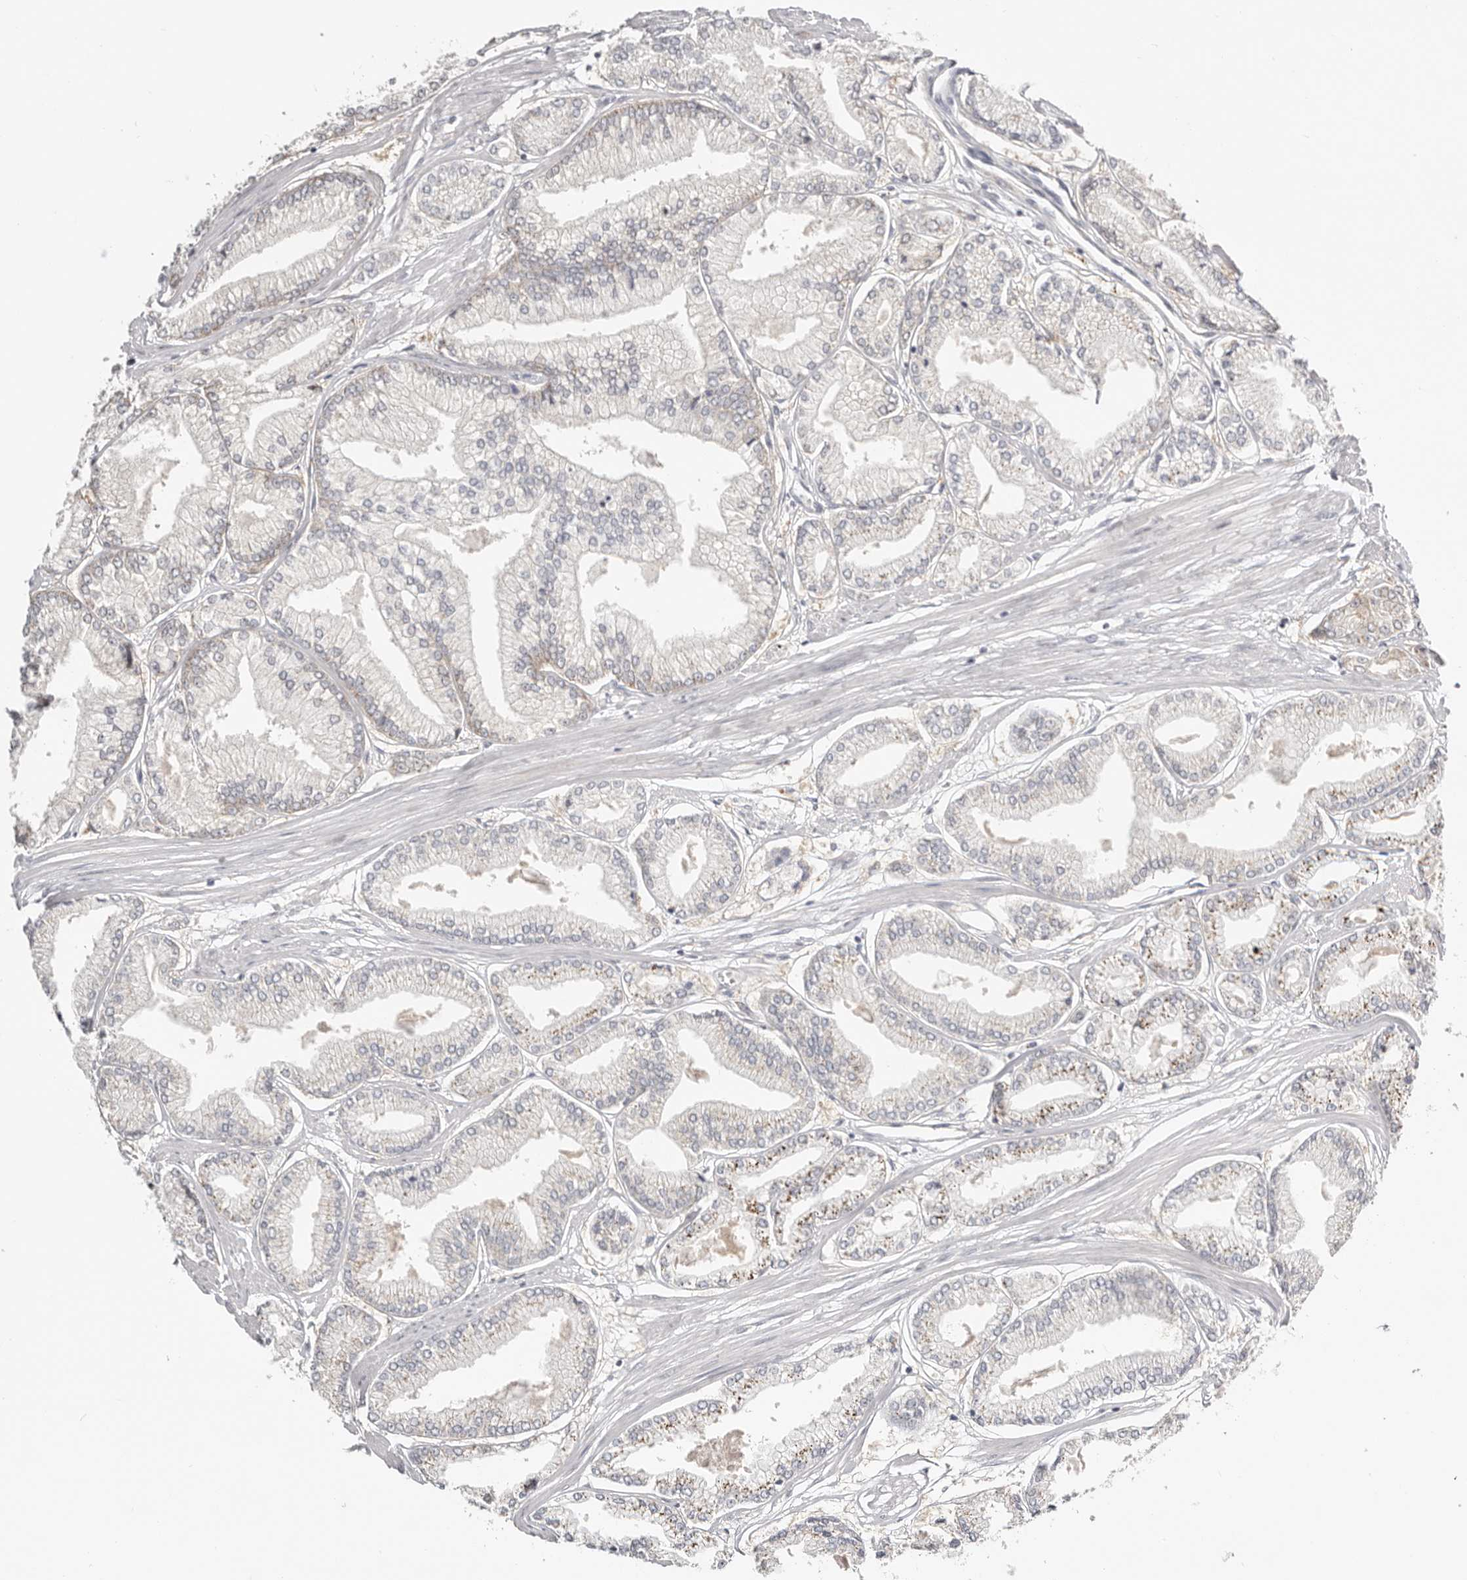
{"staining": {"intensity": "negative", "quantity": "none", "location": "none"}, "tissue": "prostate cancer", "cell_type": "Tumor cells", "image_type": "cancer", "snomed": [{"axis": "morphology", "description": "Adenocarcinoma, Low grade"}, {"axis": "topography", "description": "Prostate"}], "caption": "IHC photomicrograph of neoplastic tissue: human prostate adenocarcinoma (low-grade) stained with DAB exhibits no significant protein expression in tumor cells. Nuclei are stained in blue.", "gene": "IL32", "patient": {"sex": "male", "age": 52}}